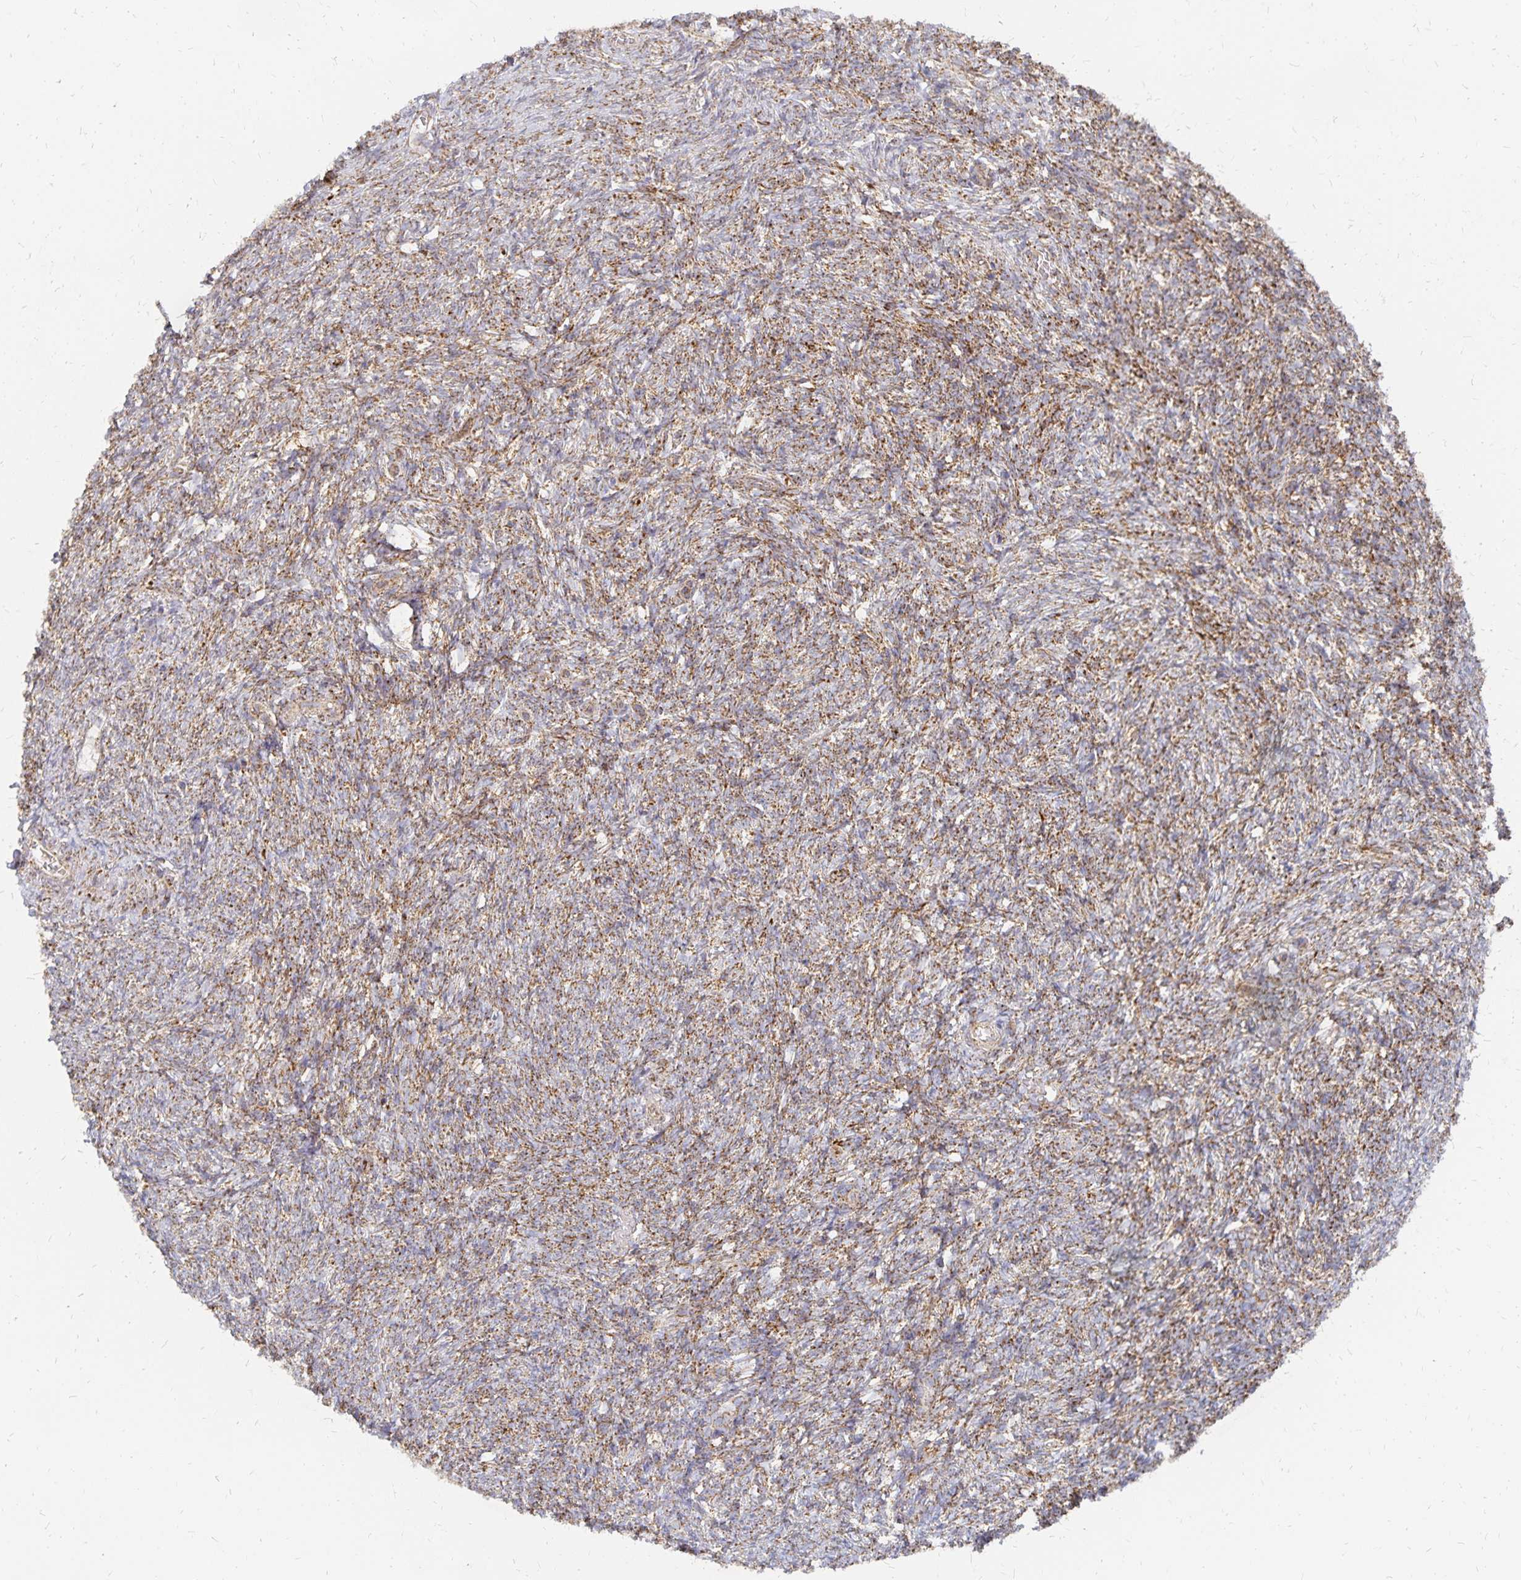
{"staining": {"intensity": "moderate", "quantity": ">75%", "location": "cytoplasmic/membranous"}, "tissue": "ovary", "cell_type": "Ovarian stroma cells", "image_type": "normal", "snomed": [{"axis": "morphology", "description": "Normal tissue, NOS"}, {"axis": "topography", "description": "Ovary"}], "caption": "Ovary was stained to show a protein in brown. There is medium levels of moderate cytoplasmic/membranous staining in about >75% of ovarian stroma cells. (DAB (3,3'-diaminobenzidine) IHC with brightfield microscopy, high magnification).", "gene": "STOML2", "patient": {"sex": "female", "age": 39}}